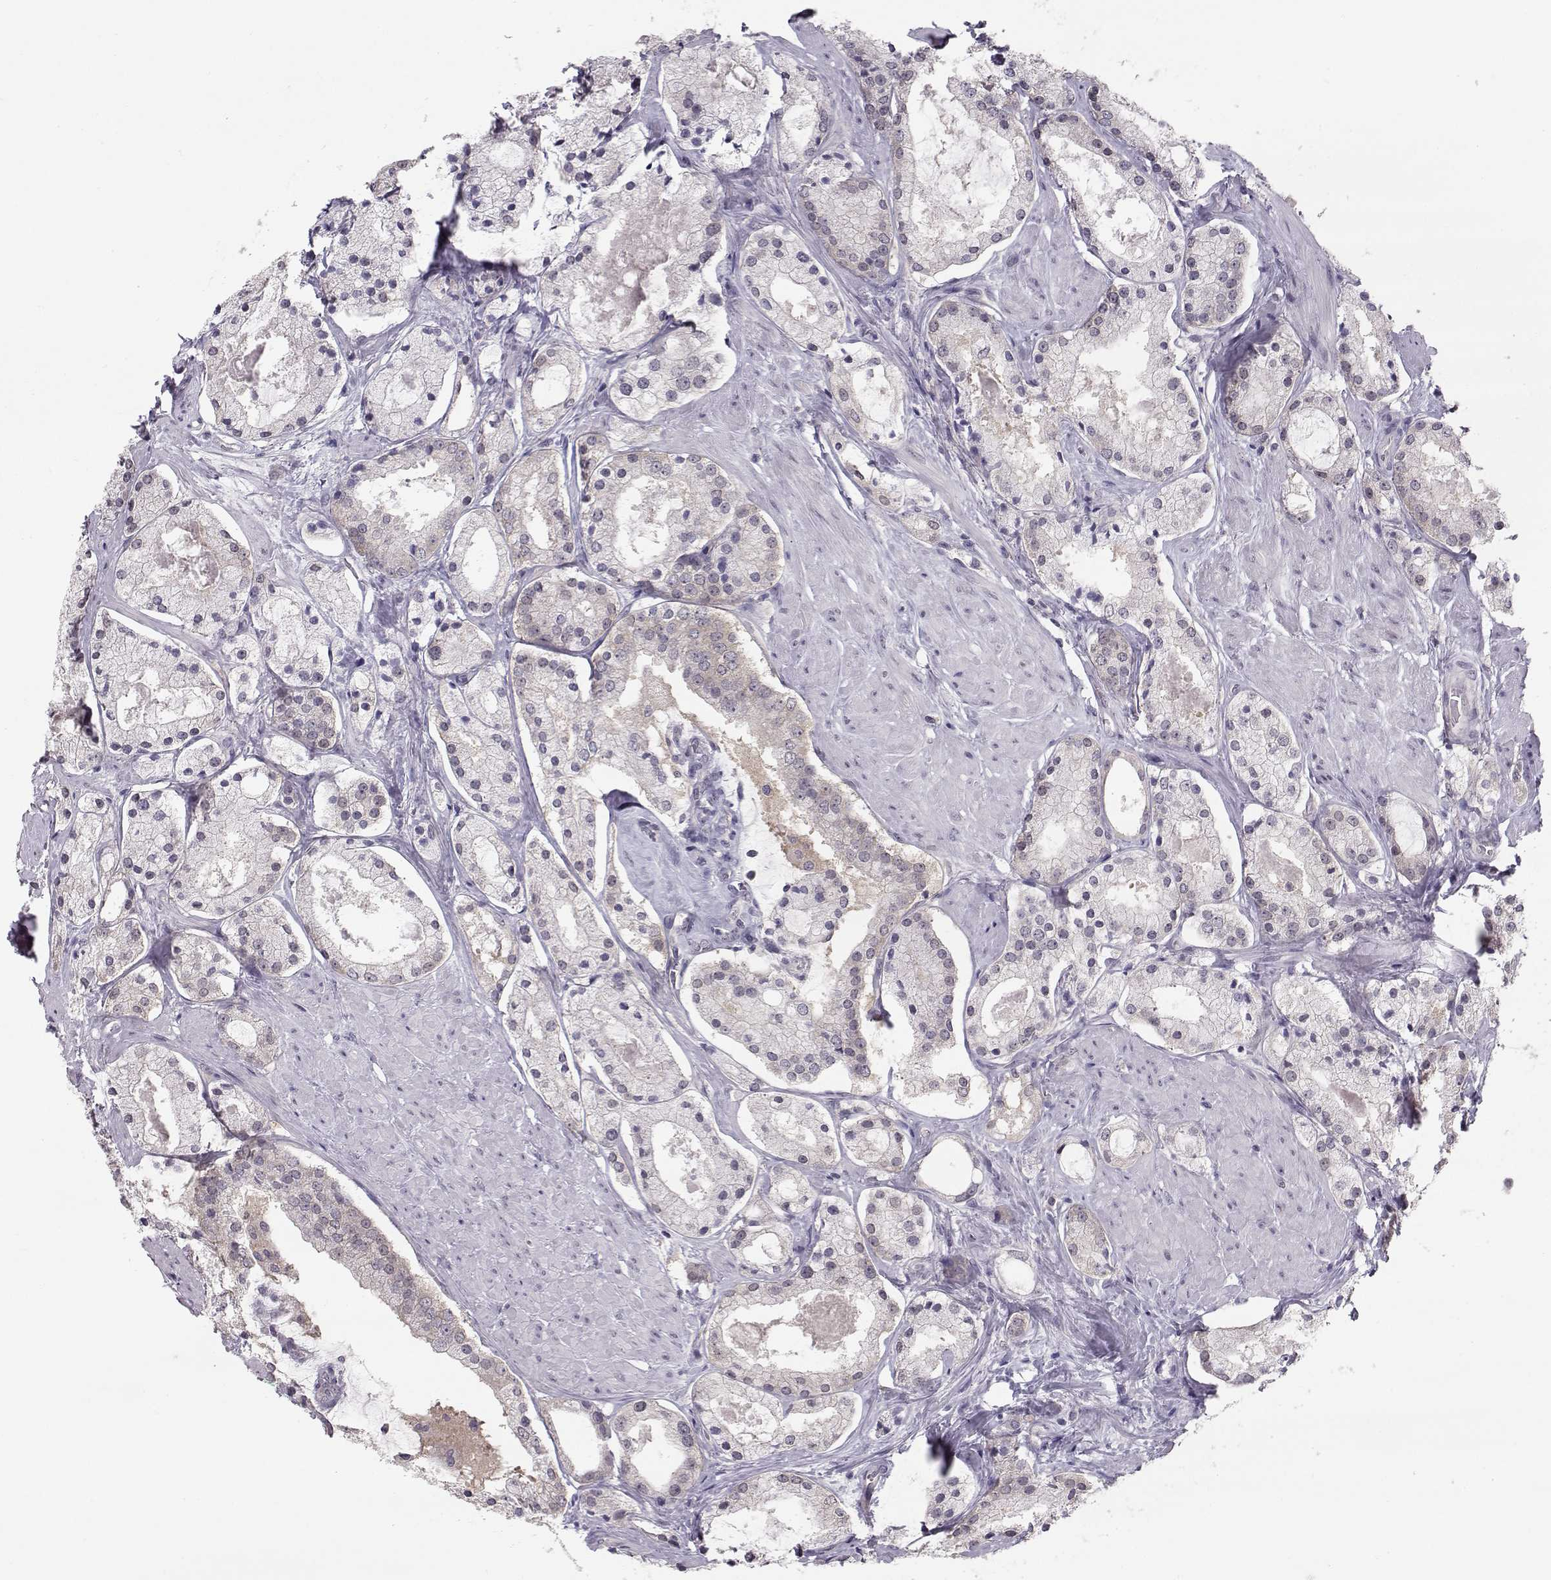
{"staining": {"intensity": "weak", "quantity": "<25%", "location": "cytoplasmic/membranous"}, "tissue": "prostate cancer", "cell_type": "Tumor cells", "image_type": "cancer", "snomed": [{"axis": "morphology", "description": "Adenocarcinoma, NOS"}, {"axis": "morphology", "description": "Adenocarcinoma, High grade"}, {"axis": "topography", "description": "Prostate"}], "caption": "This image is of prostate adenocarcinoma stained with IHC to label a protein in brown with the nuclei are counter-stained blue. There is no expression in tumor cells.", "gene": "KIF13B", "patient": {"sex": "male", "age": 64}}